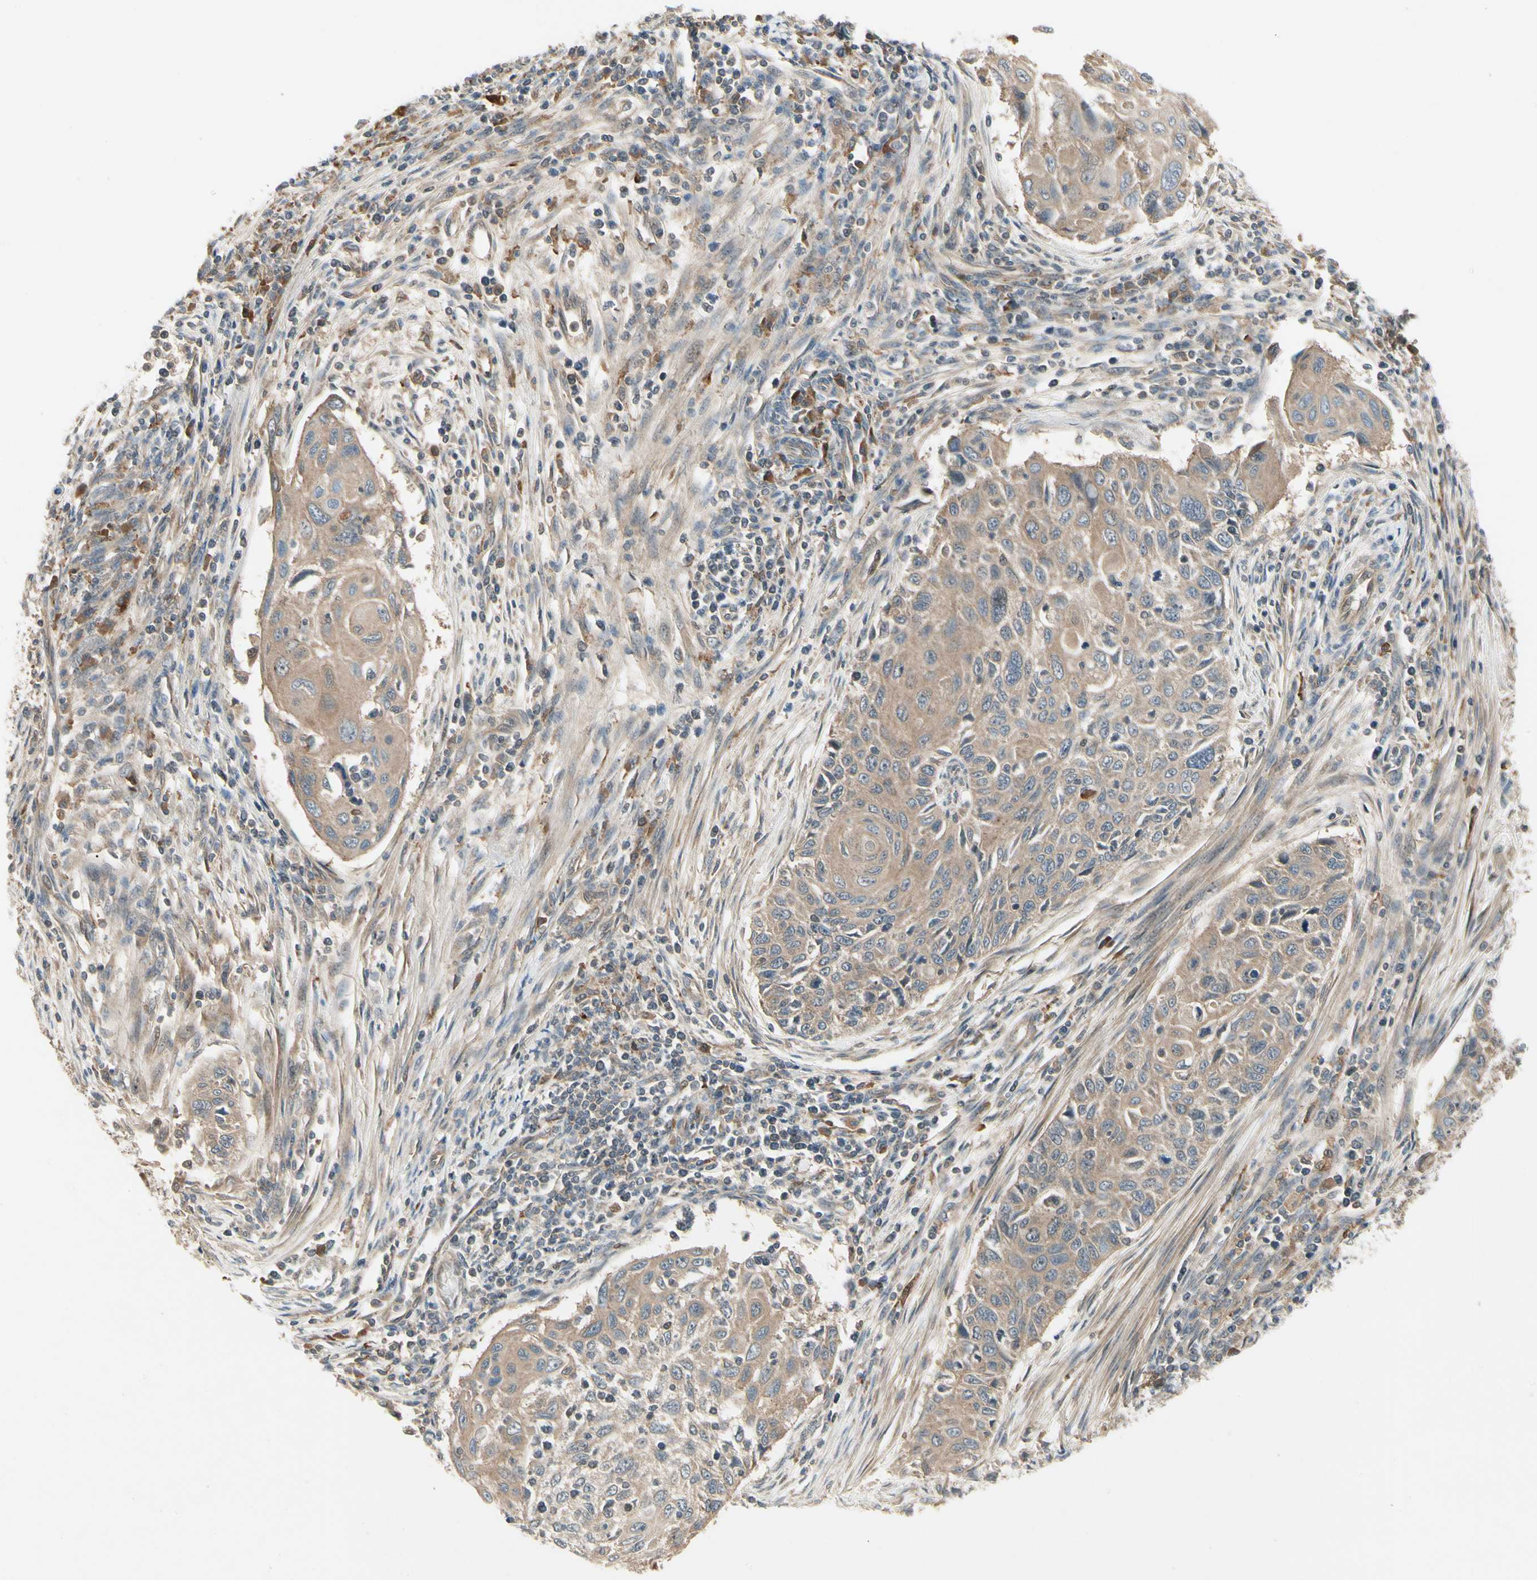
{"staining": {"intensity": "moderate", "quantity": ">75%", "location": "cytoplasmic/membranous"}, "tissue": "cervical cancer", "cell_type": "Tumor cells", "image_type": "cancer", "snomed": [{"axis": "morphology", "description": "Squamous cell carcinoma, NOS"}, {"axis": "topography", "description": "Cervix"}], "caption": "Immunohistochemistry micrograph of neoplastic tissue: human cervical squamous cell carcinoma stained using immunohistochemistry demonstrates medium levels of moderate protein expression localized specifically in the cytoplasmic/membranous of tumor cells, appearing as a cytoplasmic/membranous brown color.", "gene": "RNF14", "patient": {"sex": "female", "age": 70}}